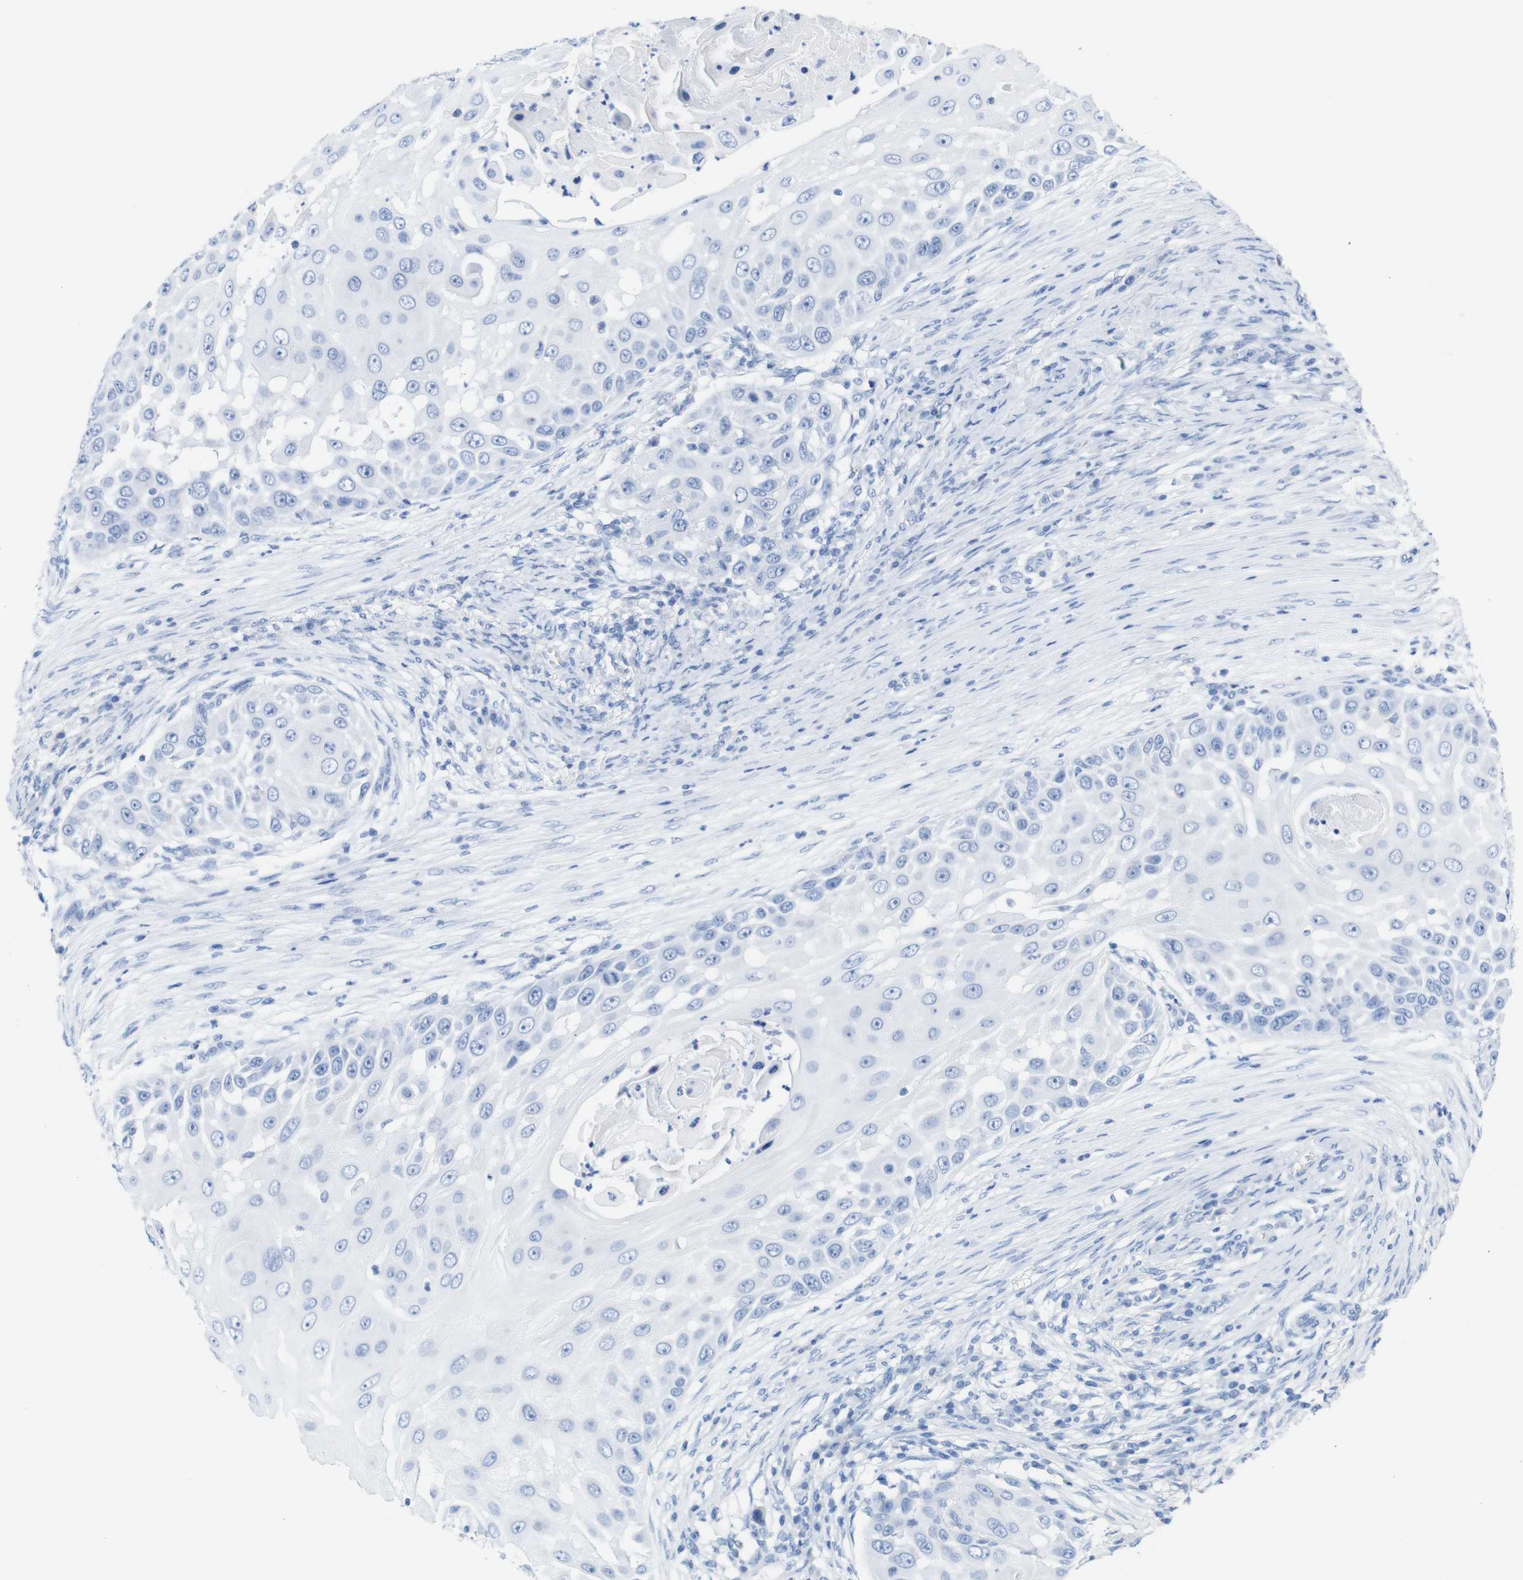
{"staining": {"intensity": "negative", "quantity": "none", "location": "none"}, "tissue": "skin cancer", "cell_type": "Tumor cells", "image_type": "cancer", "snomed": [{"axis": "morphology", "description": "Squamous cell carcinoma, NOS"}, {"axis": "topography", "description": "Skin"}], "caption": "Immunohistochemistry of human skin cancer demonstrates no staining in tumor cells. (Stains: DAB (3,3'-diaminobenzidine) immunohistochemistry with hematoxylin counter stain, Microscopy: brightfield microscopy at high magnification).", "gene": "LAG3", "patient": {"sex": "female", "age": 44}}